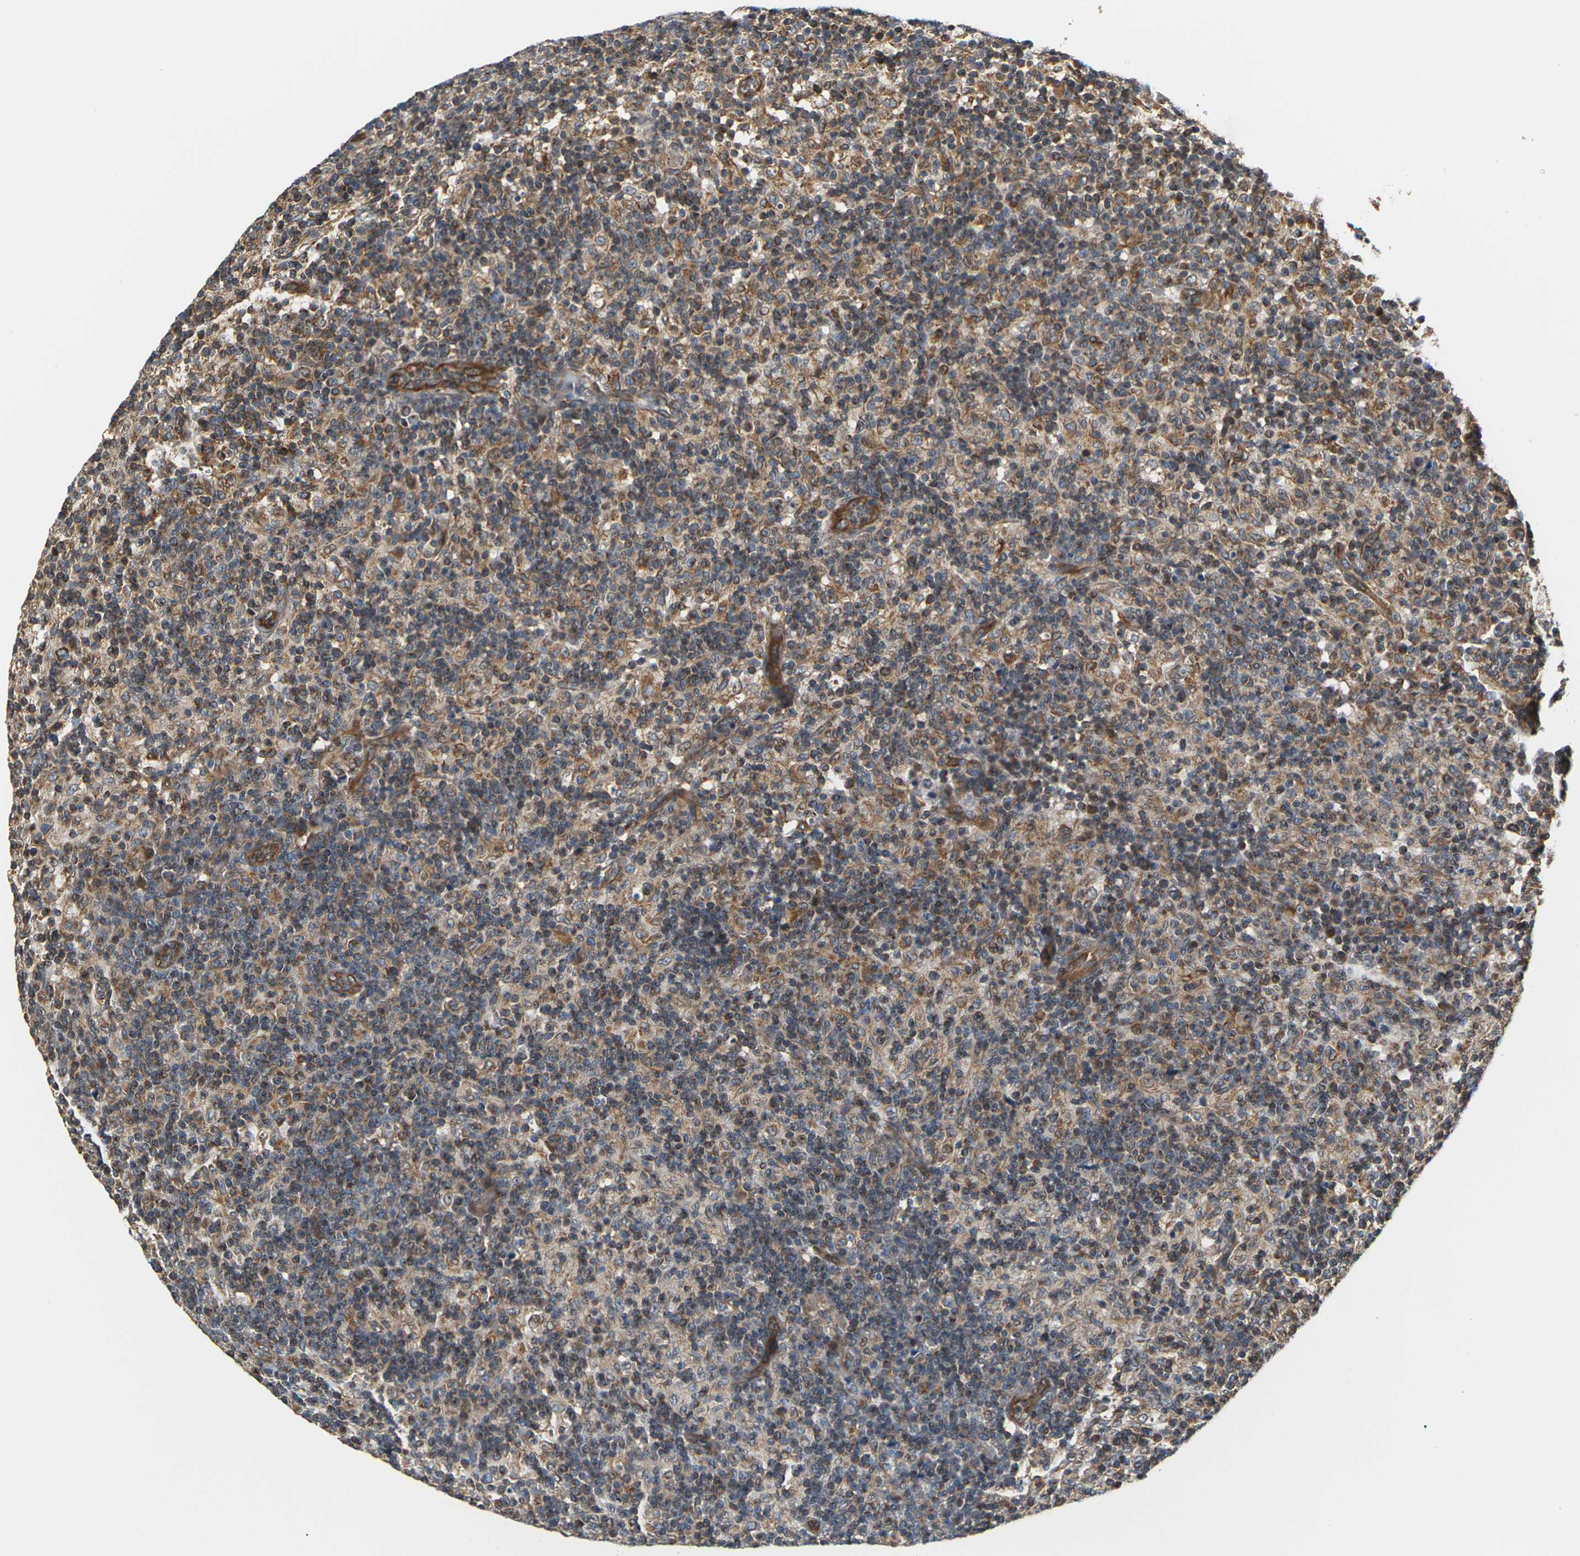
{"staining": {"intensity": "moderate", "quantity": ">75%", "location": "cytoplasmic/membranous"}, "tissue": "lymph node", "cell_type": "Germinal center cells", "image_type": "normal", "snomed": [{"axis": "morphology", "description": "Normal tissue, NOS"}, {"axis": "morphology", "description": "Inflammation, NOS"}, {"axis": "topography", "description": "Lymph node"}], "caption": "A high-resolution histopathology image shows immunohistochemistry (IHC) staining of benign lymph node, which shows moderate cytoplasmic/membranous staining in approximately >75% of germinal center cells. (DAB = brown stain, brightfield microscopy at high magnification).", "gene": "PCDHB4", "patient": {"sex": "male", "age": 55}}